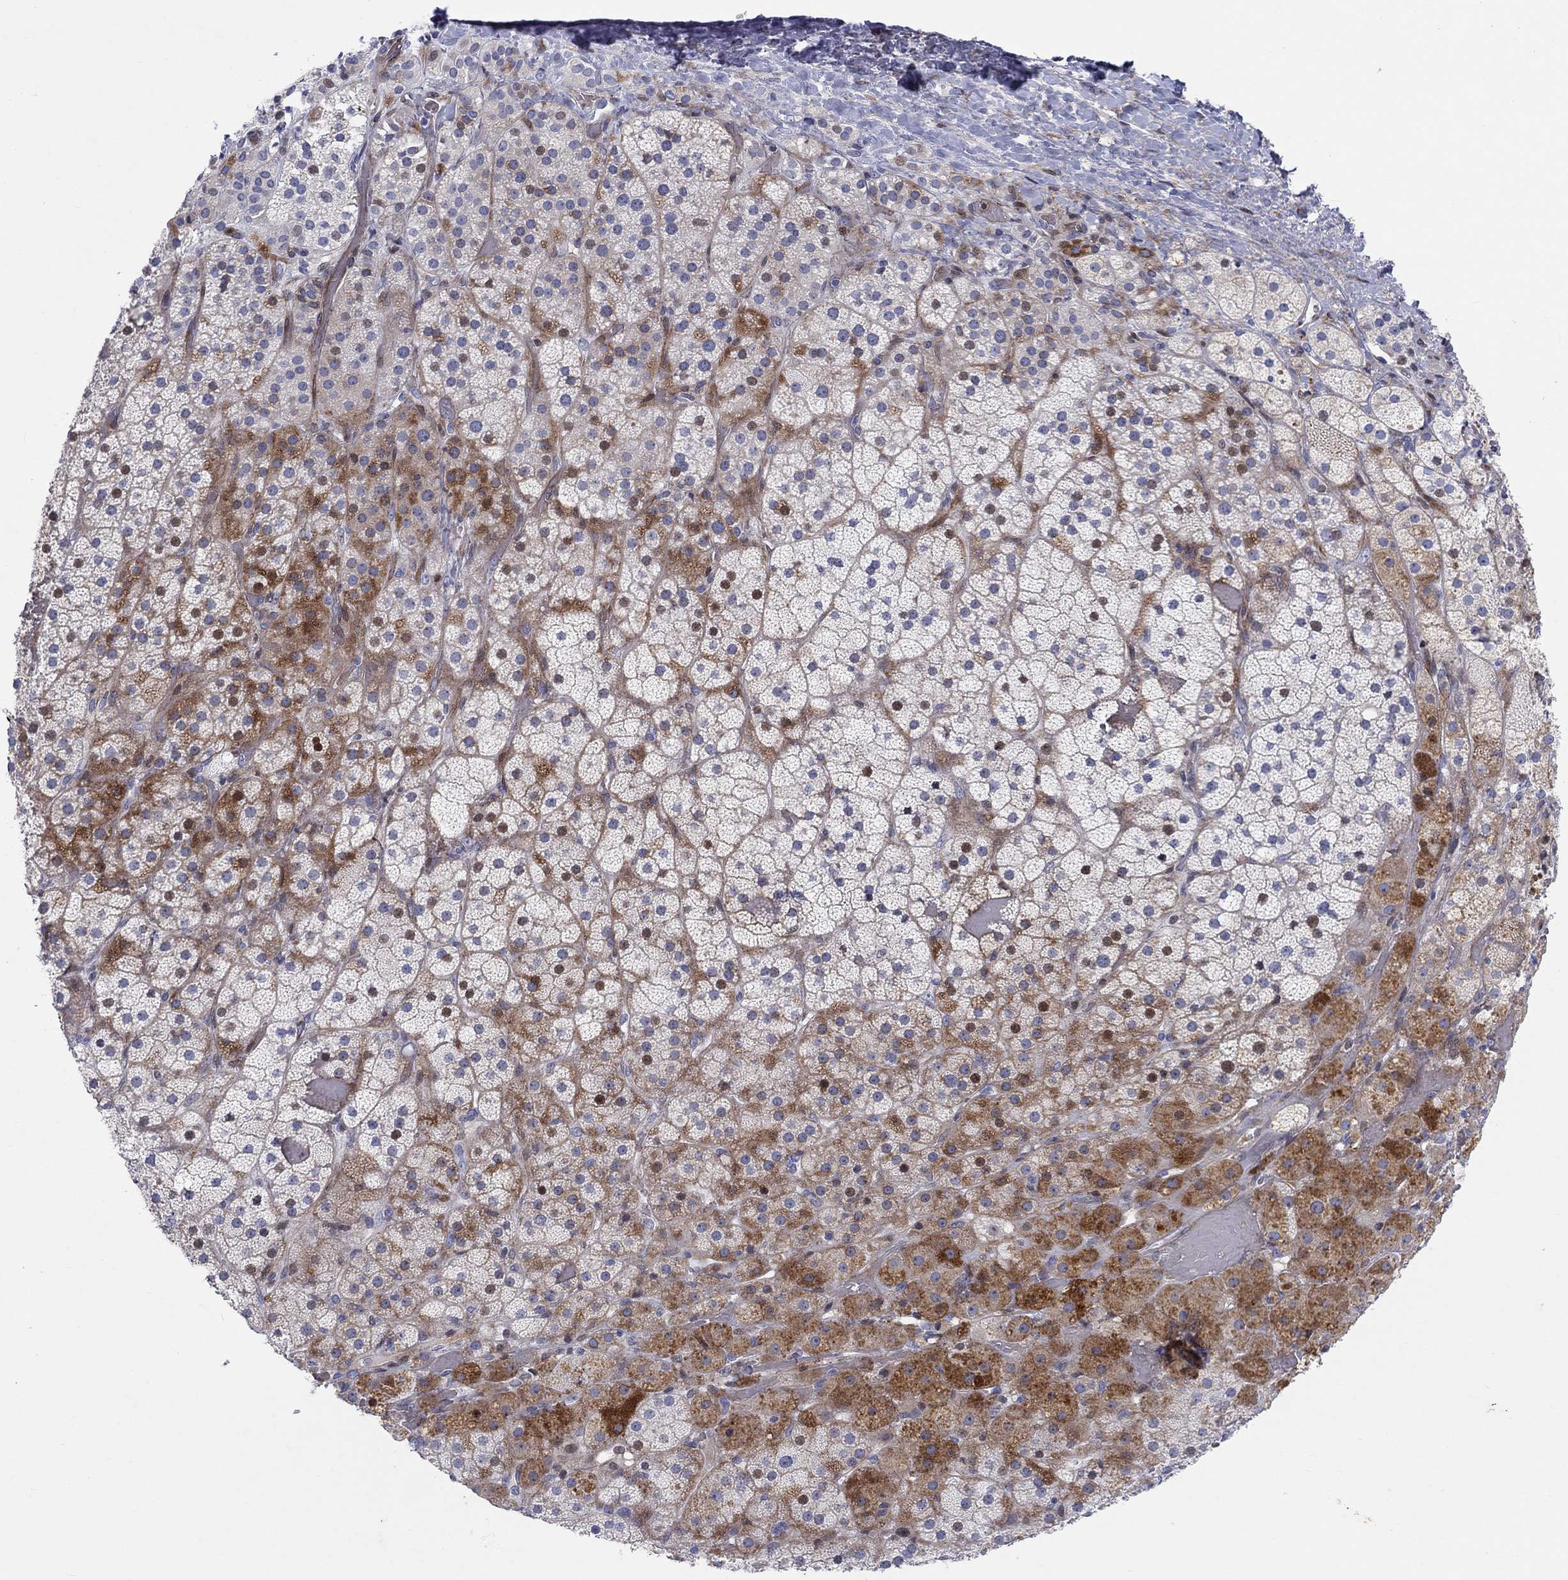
{"staining": {"intensity": "strong", "quantity": "25%-75%", "location": "cytoplasmic/membranous"}, "tissue": "adrenal gland", "cell_type": "Glandular cells", "image_type": "normal", "snomed": [{"axis": "morphology", "description": "Normal tissue, NOS"}, {"axis": "topography", "description": "Adrenal gland"}], "caption": "Immunohistochemical staining of normal human adrenal gland exhibits 25%-75% levels of strong cytoplasmic/membranous protein expression in approximately 25%-75% of glandular cells. Immunohistochemistry (ihc) stains the protein in brown and the nuclei are stained blue.", "gene": "ARHGAP36", "patient": {"sex": "male", "age": 57}}